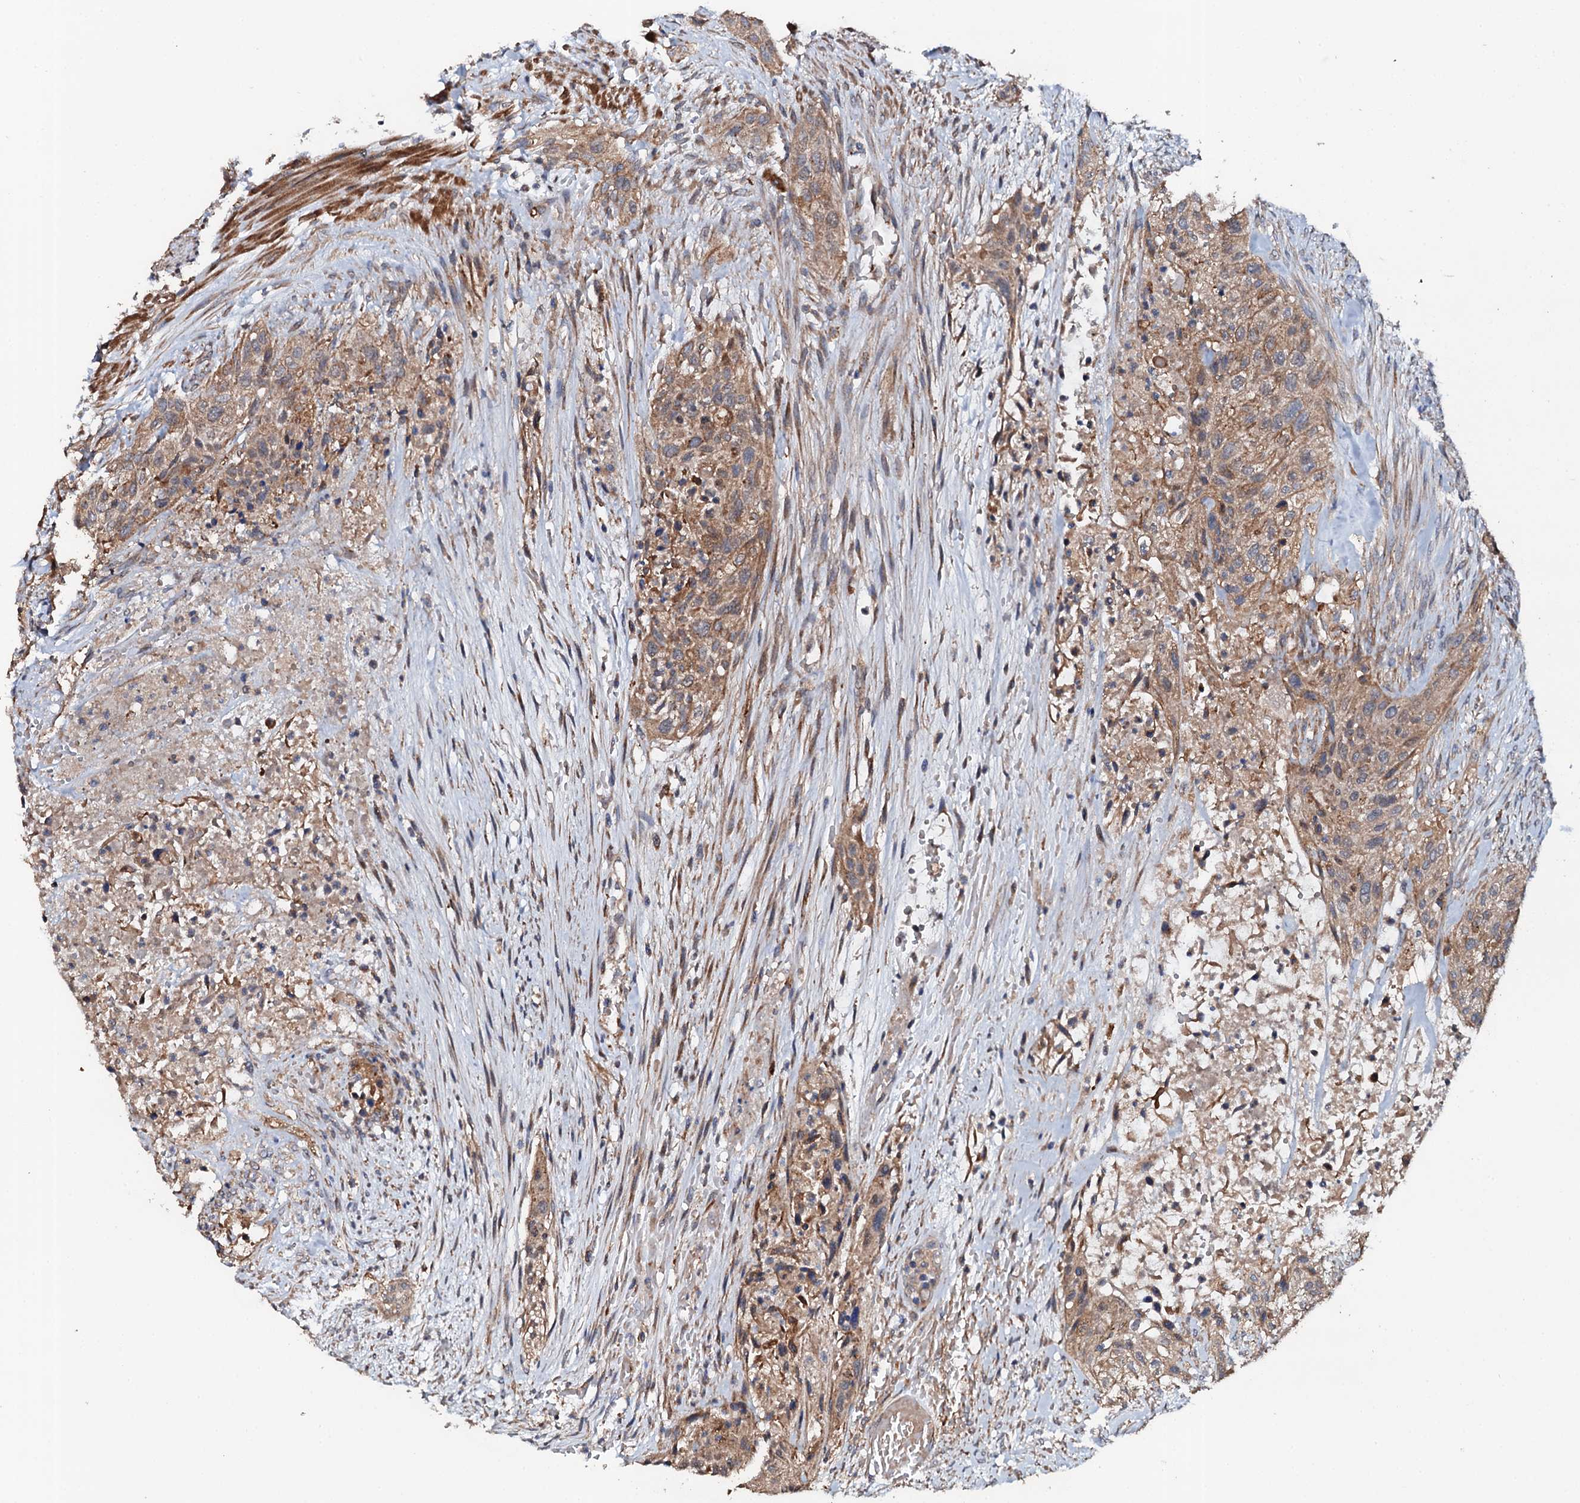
{"staining": {"intensity": "moderate", "quantity": ">75%", "location": "cytoplasmic/membranous"}, "tissue": "urothelial cancer", "cell_type": "Tumor cells", "image_type": "cancer", "snomed": [{"axis": "morphology", "description": "Urothelial carcinoma, High grade"}, {"axis": "topography", "description": "Urinary bladder"}], "caption": "Human urothelial cancer stained with a brown dye shows moderate cytoplasmic/membranous positive positivity in approximately >75% of tumor cells.", "gene": "GLCE", "patient": {"sex": "male", "age": 35}}